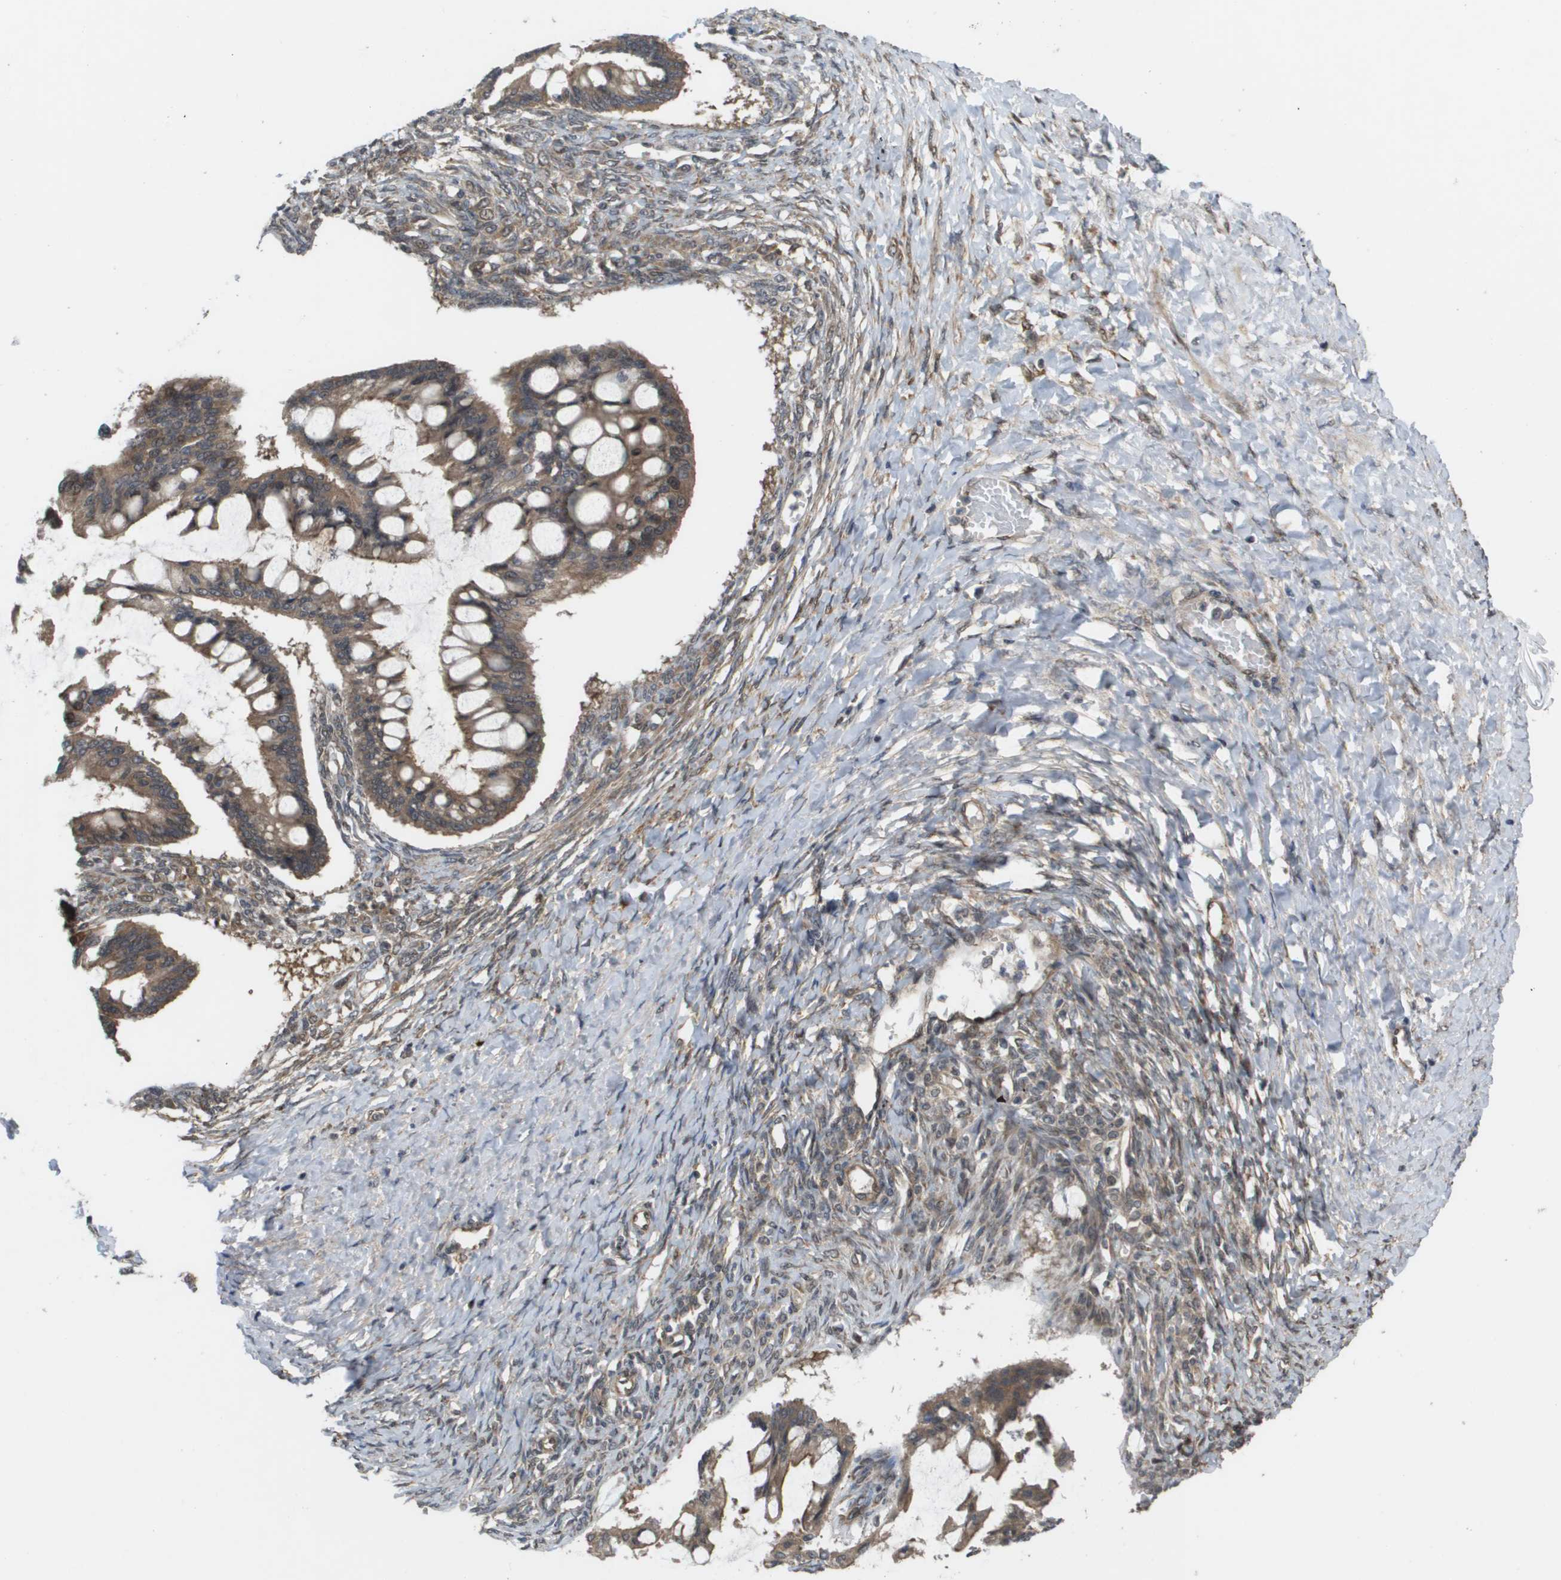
{"staining": {"intensity": "moderate", "quantity": ">75%", "location": "cytoplasmic/membranous"}, "tissue": "ovarian cancer", "cell_type": "Tumor cells", "image_type": "cancer", "snomed": [{"axis": "morphology", "description": "Cystadenocarcinoma, mucinous, NOS"}, {"axis": "topography", "description": "Ovary"}], "caption": "This photomicrograph shows IHC staining of ovarian cancer (mucinous cystadenocarcinoma), with medium moderate cytoplasmic/membranous positivity in approximately >75% of tumor cells.", "gene": "CTPS2", "patient": {"sex": "female", "age": 73}}